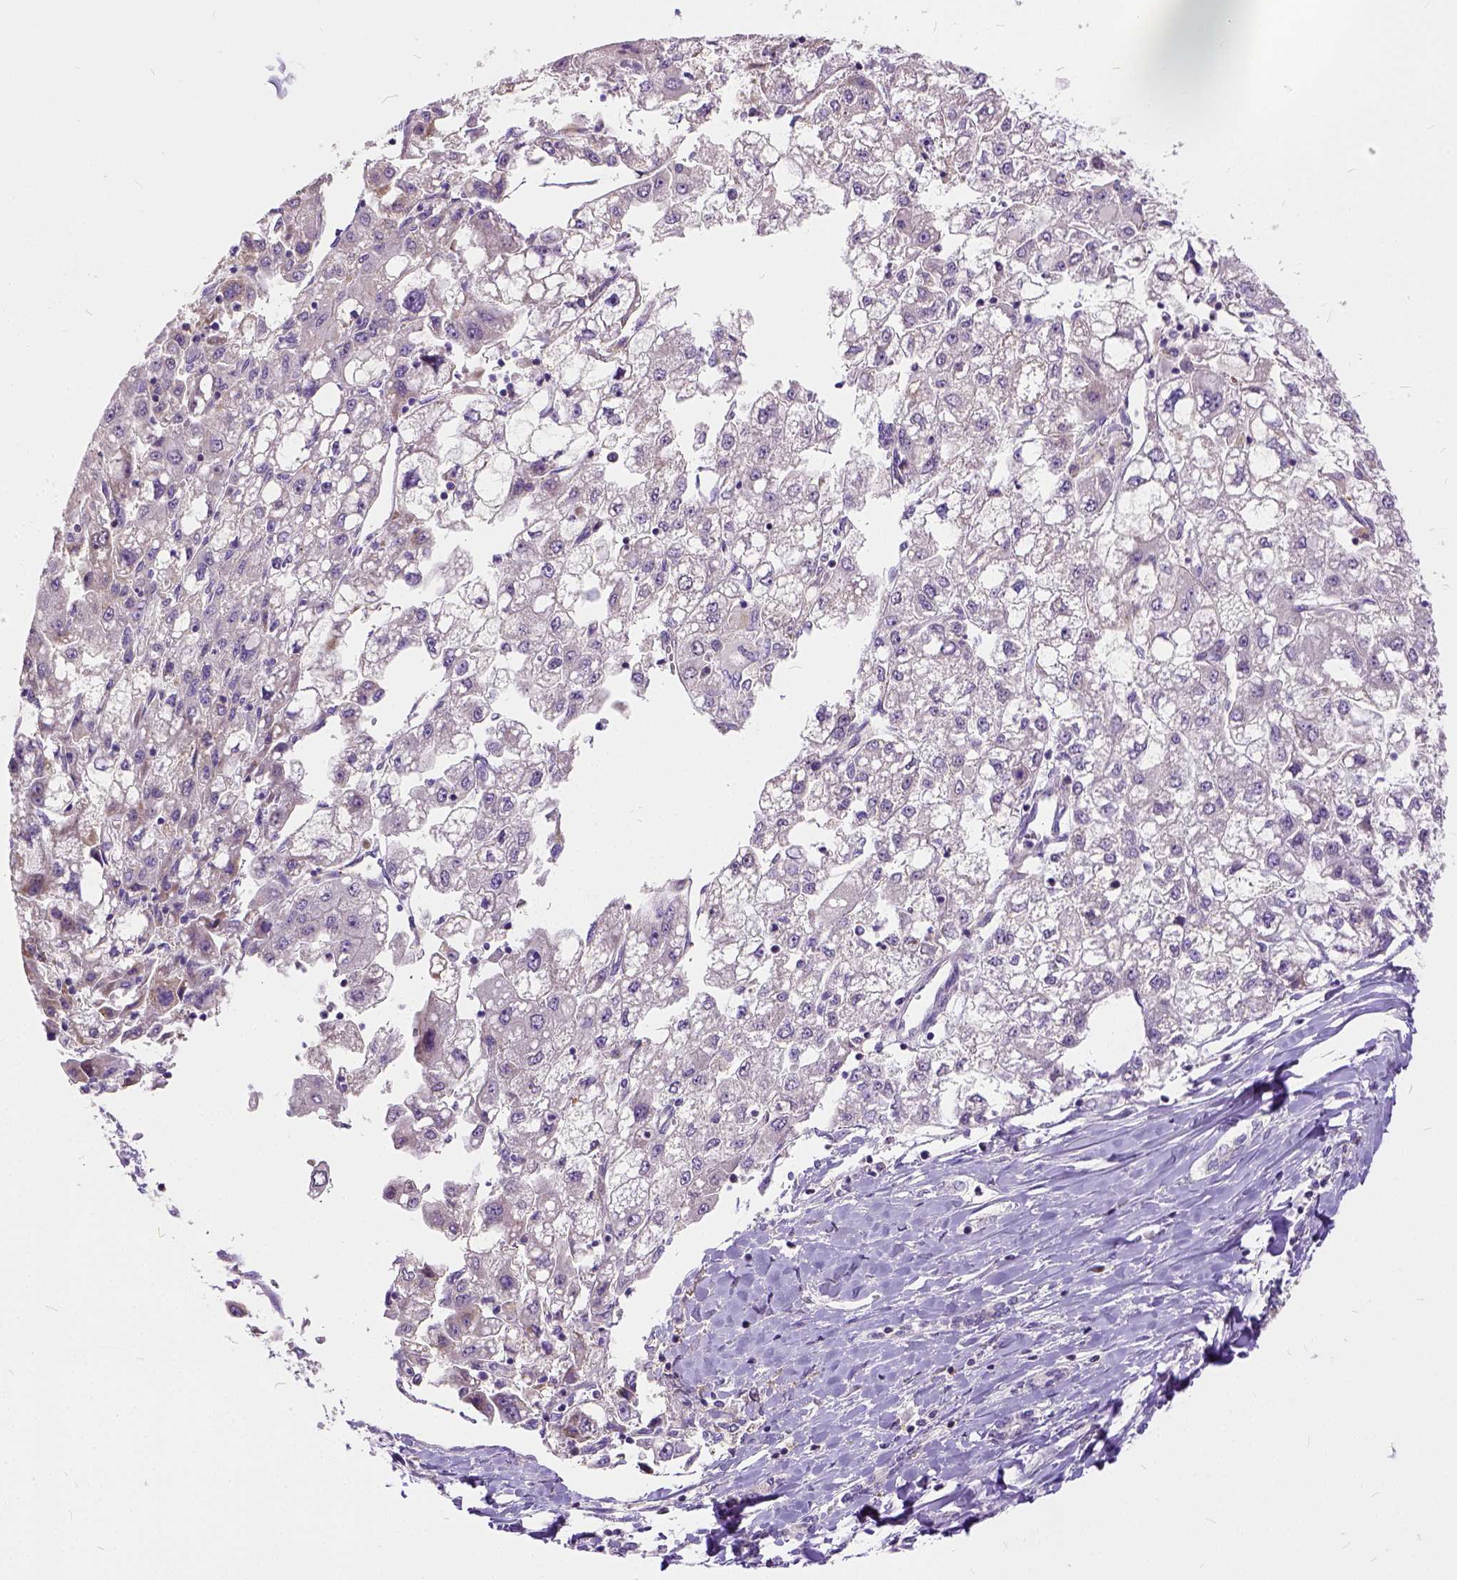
{"staining": {"intensity": "negative", "quantity": "none", "location": "none"}, "tissue": "liver cancer", "cell_type": "Tumor cells", "image_type": "cancer", "snomed": [{"axis": "morphology", "description": "Carcinoma, Hepatocellular, NOS"}, {"axis": "topography", "description": "Liver"}], "caption": "This is an IHC micrograph of hepatocellular carcinoma (liver). There is no positivity in tumor cells.", "gene": "CADM4", "patient": {"sex": "male", "age": 40}}